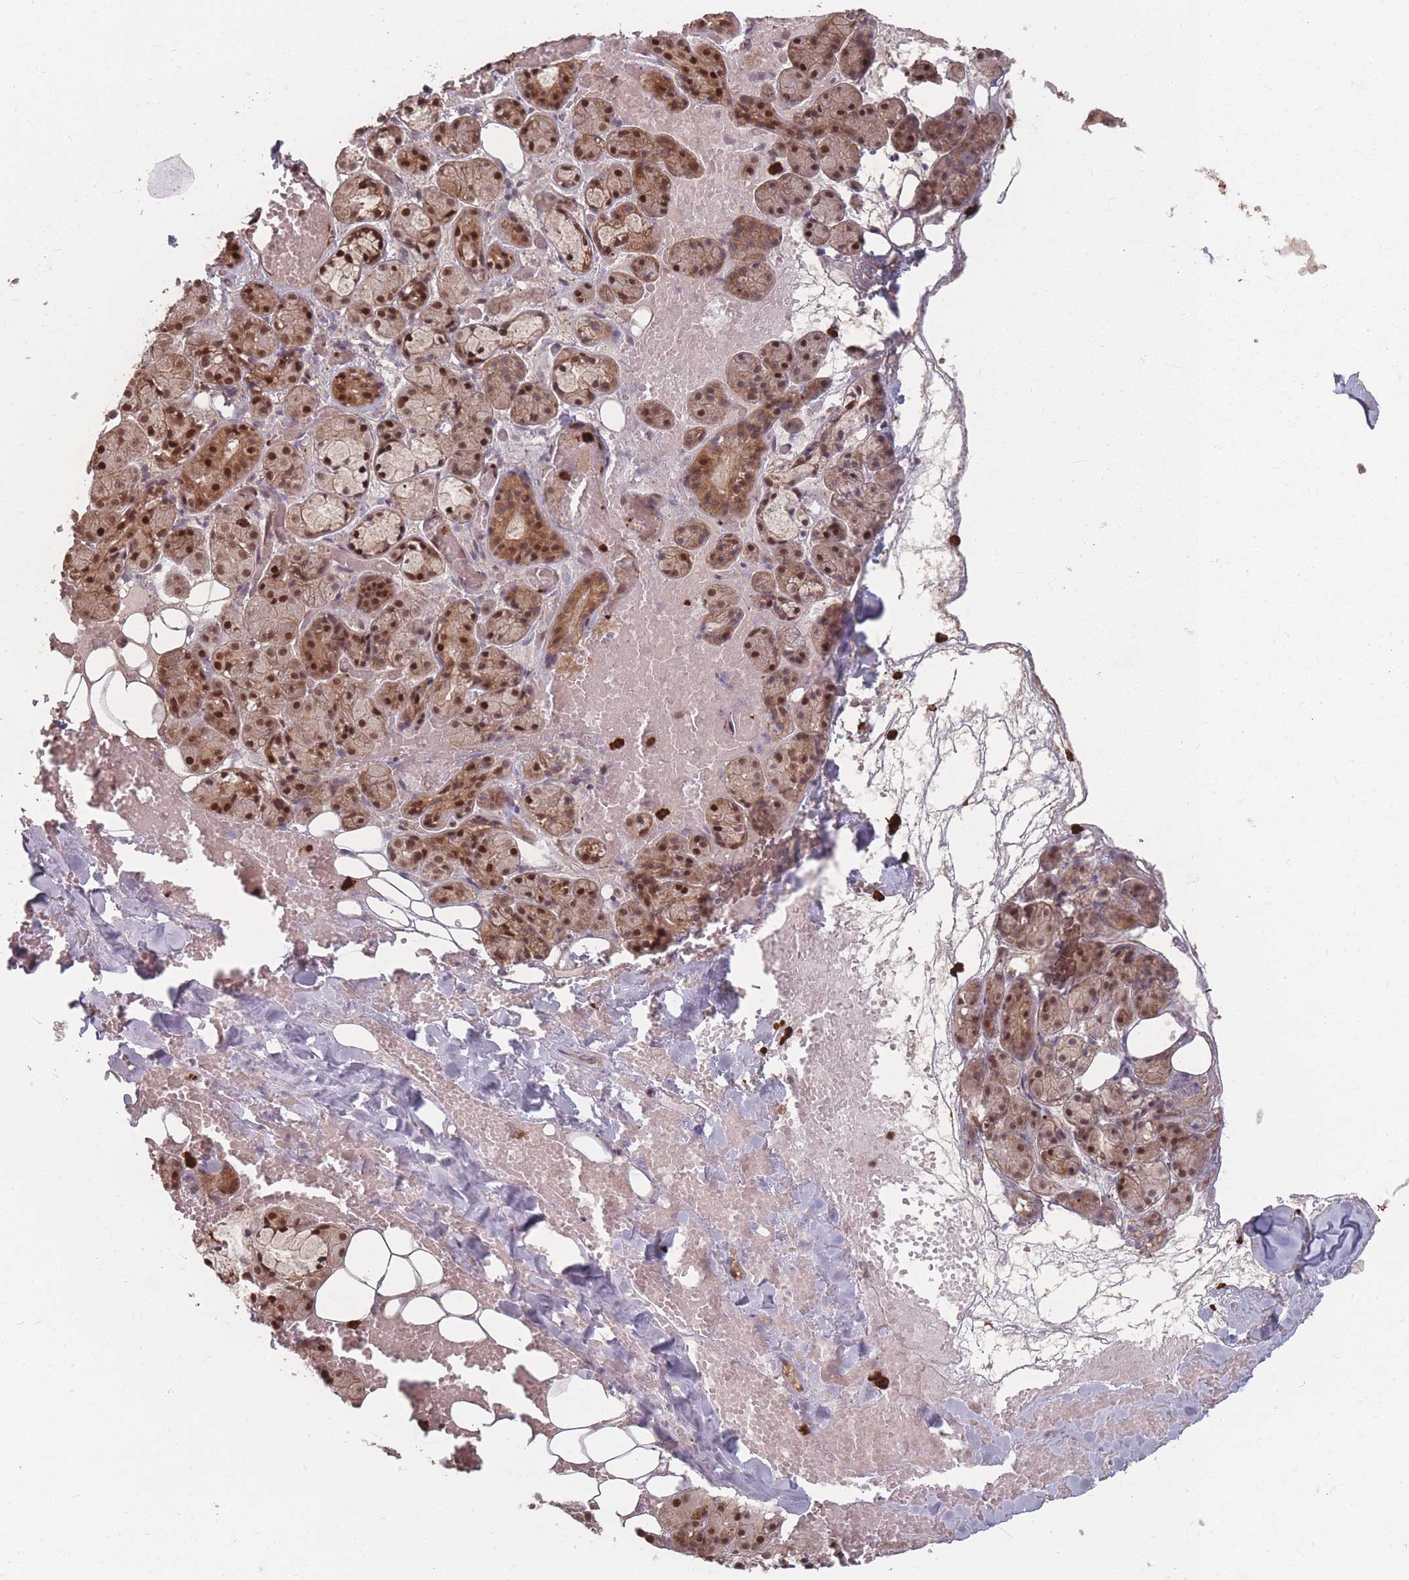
{"staining": {"intensity": "moderate", "quantity": ">75%", "location": "cytoplasmic/membranous,nuclear"}, "tissue": "salivary gland", "cell_type": "Glandular cells", "image_type": "normal", "snomed": [{"axis": "morphology", "description": "Normal tissue, NOS"}, {"axis": "topography", "description": "Salivary gland"}], "caption": "A brown stain labels moderate cytoplasmic/membranous,nuclear expression of a protein in glandular cells of benign salivary gland. (Brightfield microscopy of DAB IHC at high magnification).", "gene": "WDR55", "patient": {"sex": "male", "age": 63}}